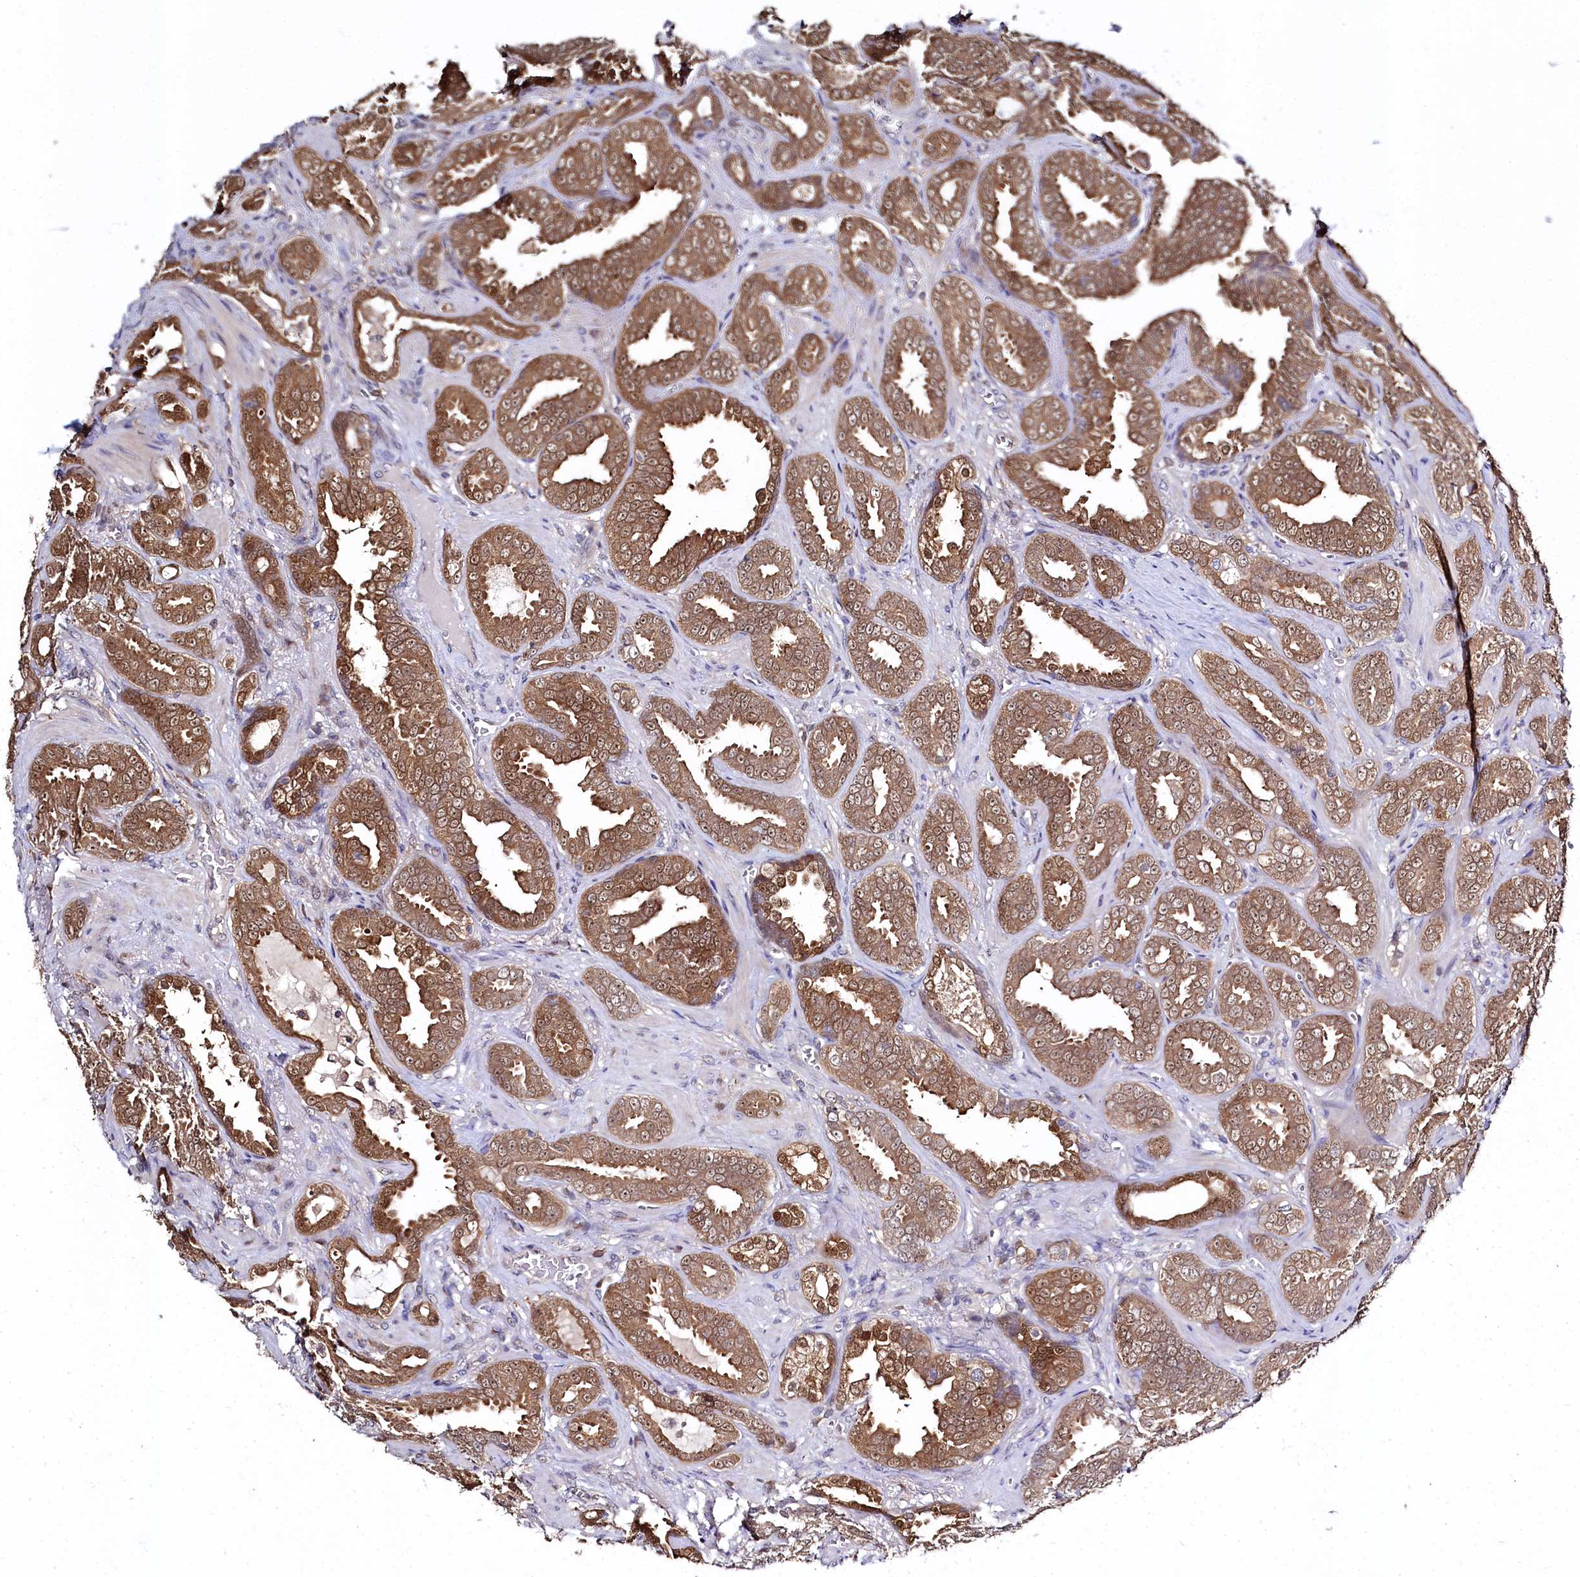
{"staining": {"intensity": "moderate", "quantity": ">75%", "location": "cytoplasmic/membranous,nuclear"}, "tissue": "prostate cancer", "cell_type": "Tumor cells", "image_type": "cancer", "snomed": [{"axis": "morphology", "description": "Adenocarcinoma, High grade"}, {"axis": "topography", "description": "Prostate and seminal vesicle, NOS"}], "caption": "Prostate cancer (adenocarcinoma (high-grade)) stained with DAB (3,3'-diaminobenzidine) immunohistochemistry demonstrates medium levels of moderate cytoplasmic/membranous and nuclear expression in about >75% of tumor cells.", "gene": "C11orf54", "patient": {"sex": "male", "age": 67}}